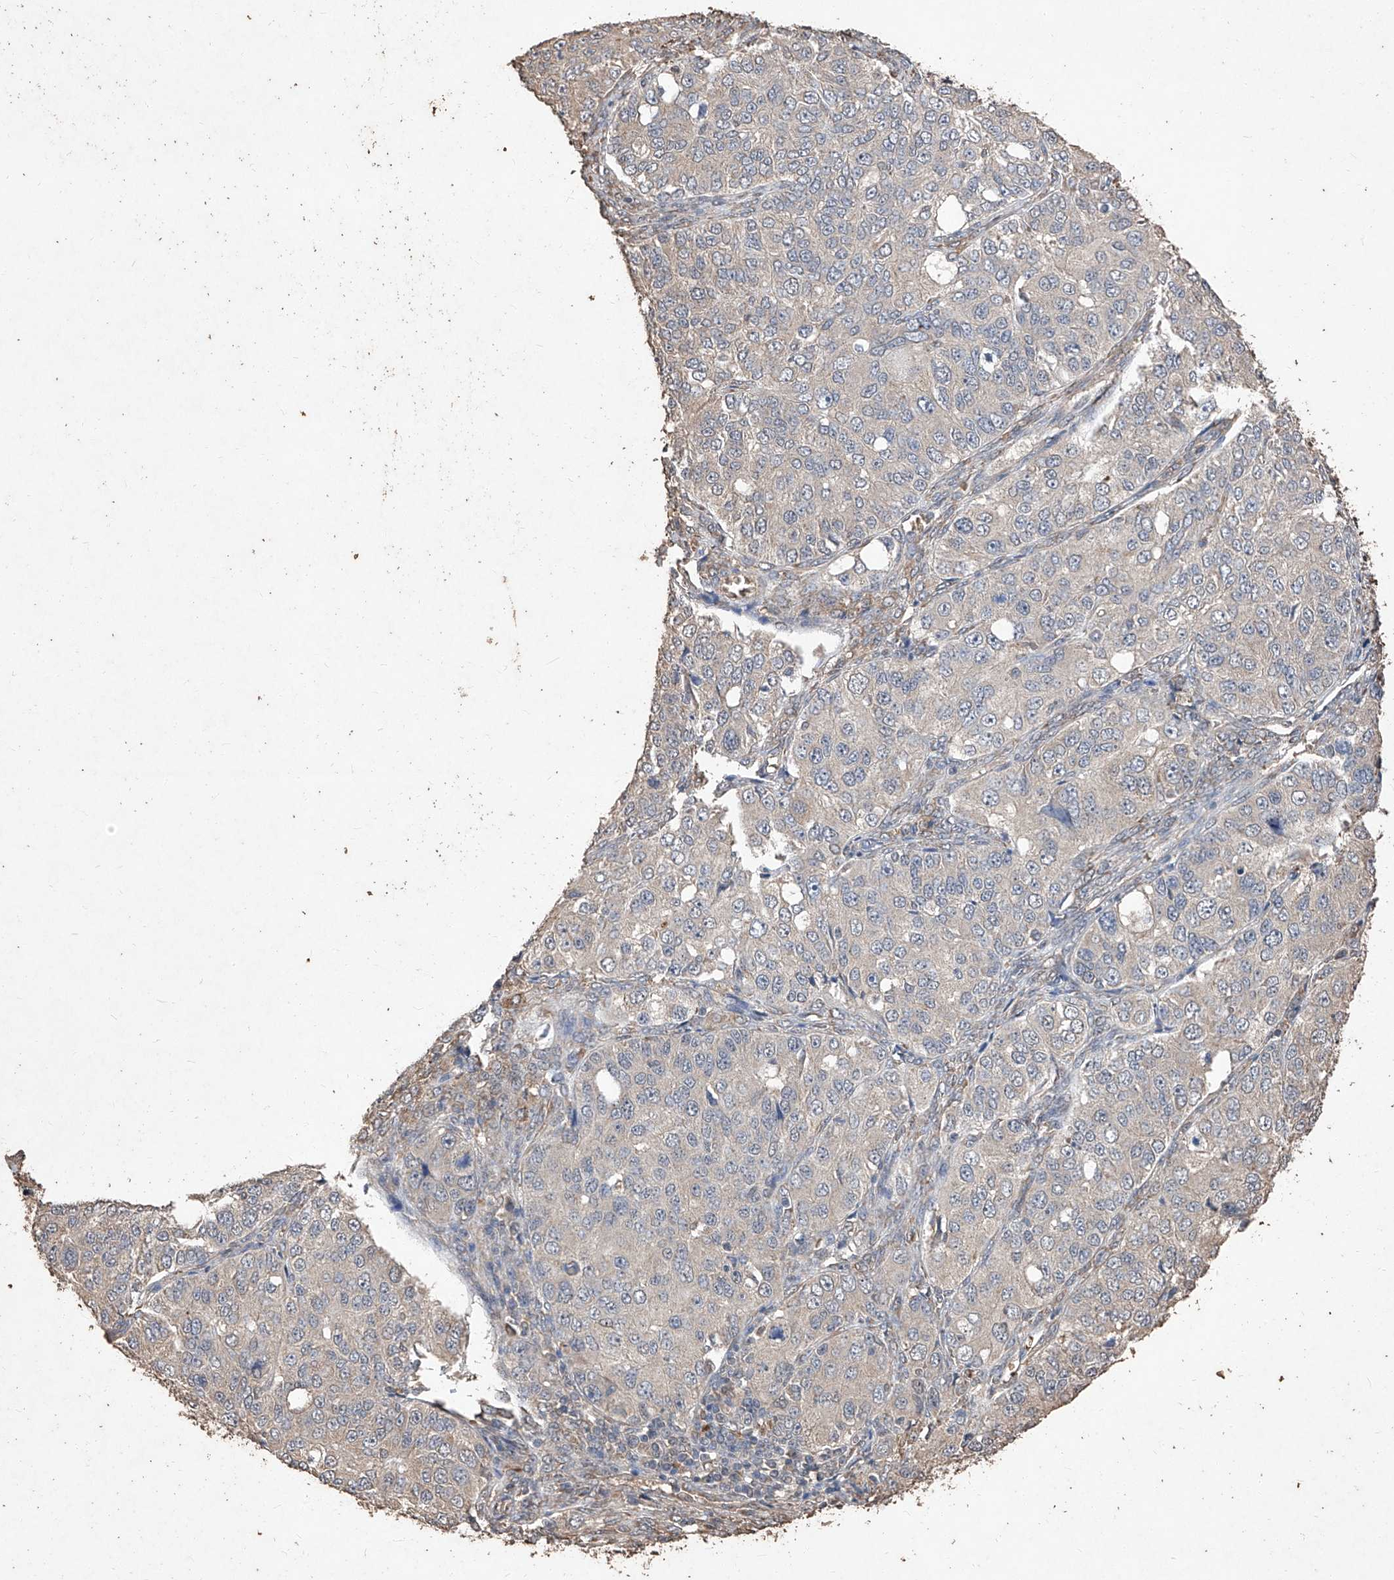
{"staining": {"intensity": "negative", "quantity": "none", "location": "none"}, "tissue": "ovarian cancer", "cell_type": "Tumor cells", "image_type": "cancer", "snomed": [{"axis": "morphology", "description": "Carcinoma, endometroid"}, {"axis": "topography", "description": "Ovary"}], "caption": "The IHC photomicrograph has no significant positivity in tumor cells of ovarian endometroid carcinoma tissue. (DAB immunohistochemistry (IHC) visualized using brightfield microscopy, high magnification).", "gene": "EML1", "patient": {"sex": "female", "age": 51}}